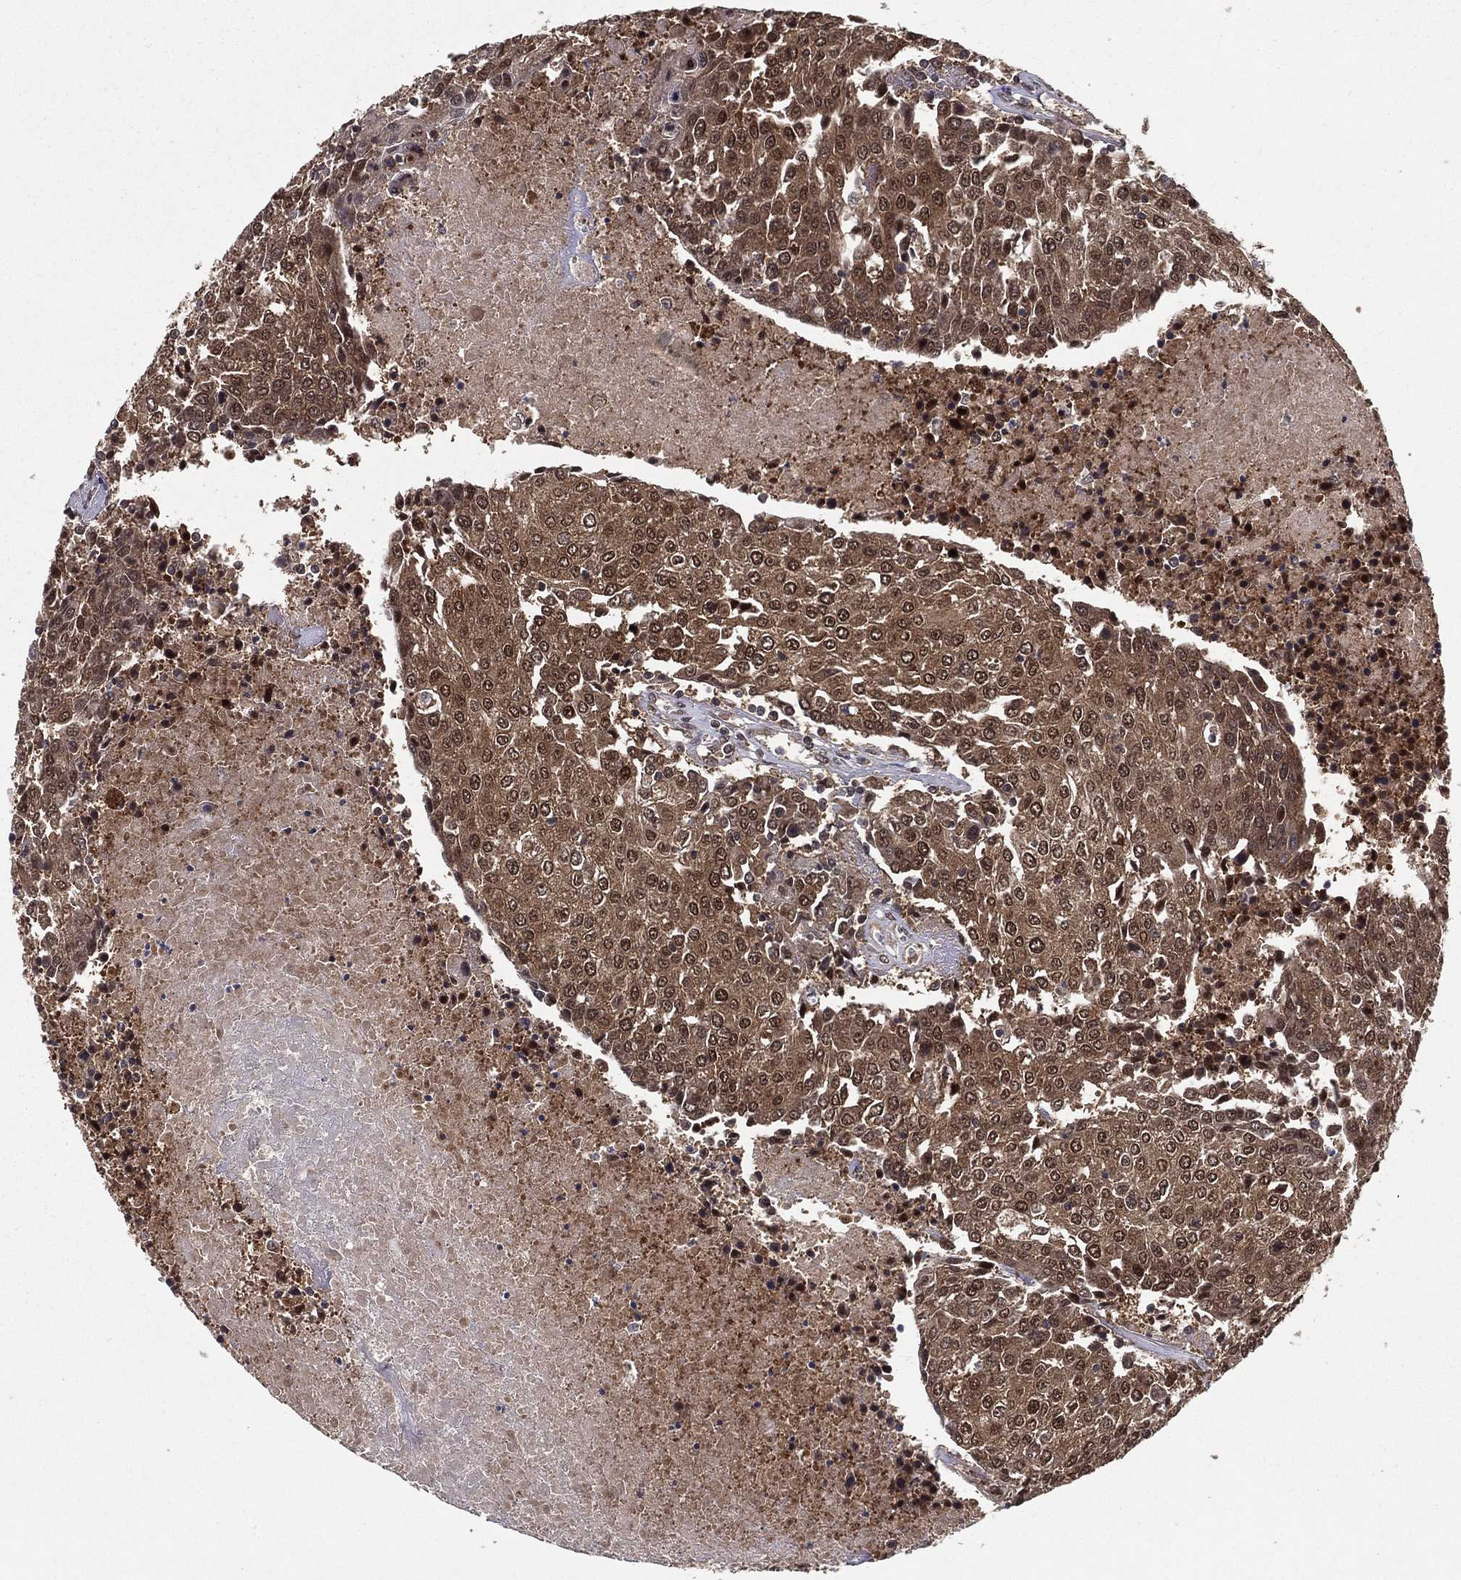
{"staining": {"intensity": "moderate", "quantity": "25%-75%", "location": "cytoplasmic/membranous,nuclear"}, "tissue": "urothelial cancer", "cell_type": "Tumor cells", "image_type": "cancer", "snomed": [{"axis": "morphology", "description": "Urothelial carcinoma, High grade"}, {"axis": "topography", "description": "Urinary bladder"}], "caption": "The image shows a brown stain indicating the presence of a protein in the cytoplasmic/membranous and nuclear of tumor cells in high-grade urothelial carcinoma.", "gene": "CARM1", "patient": {"sex": "female", "age": 85}}